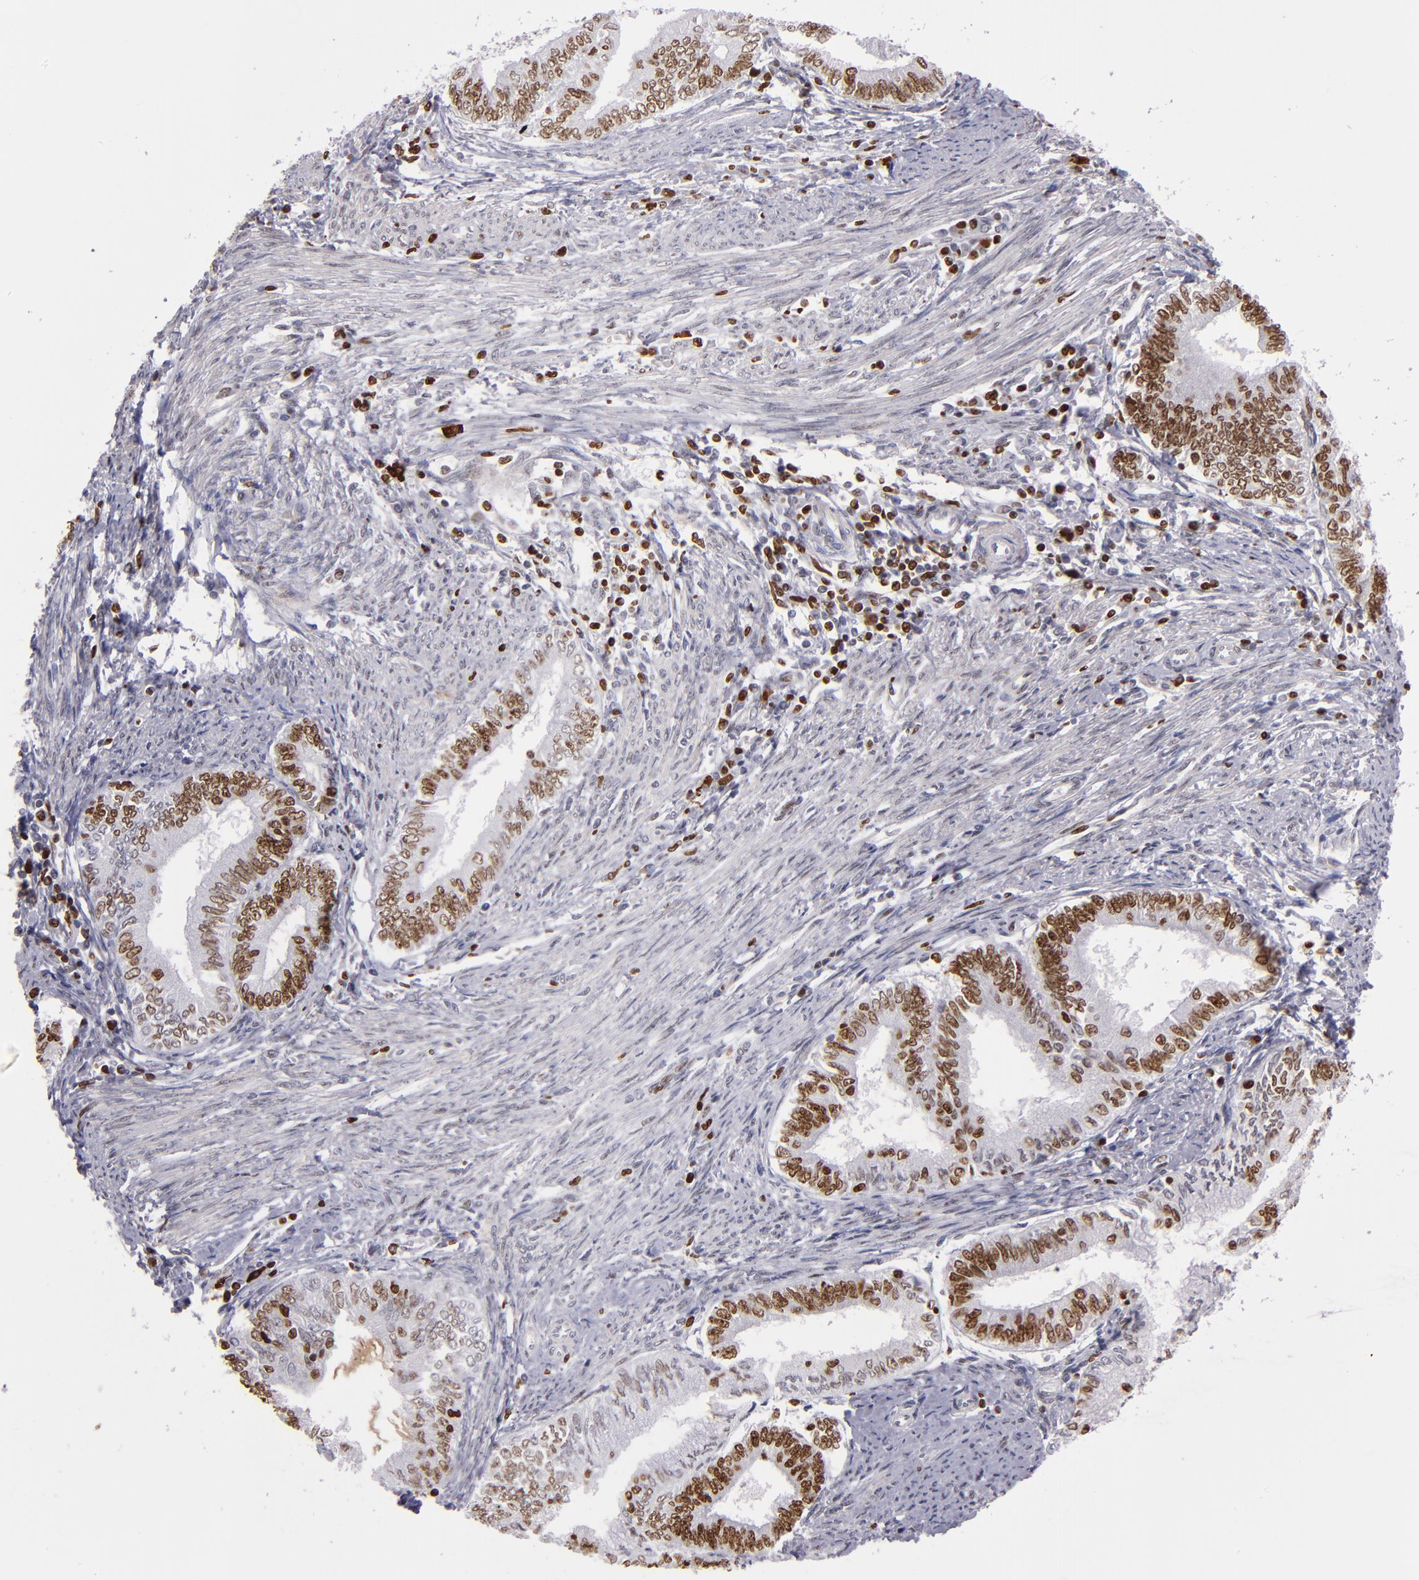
{"staining": {"intensity": "strong", "quantity": "25%-75%", "location": "nuclear"}, "tissue": "endometrial cancer", "cell_type": "Tumor cells", "image_type": "cancer", "snomed": [{"axis": "morphology", "description": "Adenocarcinoma, NOS"}, {"axis": "topography", "description": "Endometrium"}], "caption": "A micrograph showing strong nuclear staining in approximately 25%-75% of tumor cells in endometrial adenocarcinoma, as visualized by brown immunohistochemical staining.", "gene": "CDKL5", "patient": {"sex": "female", "age": 66}}